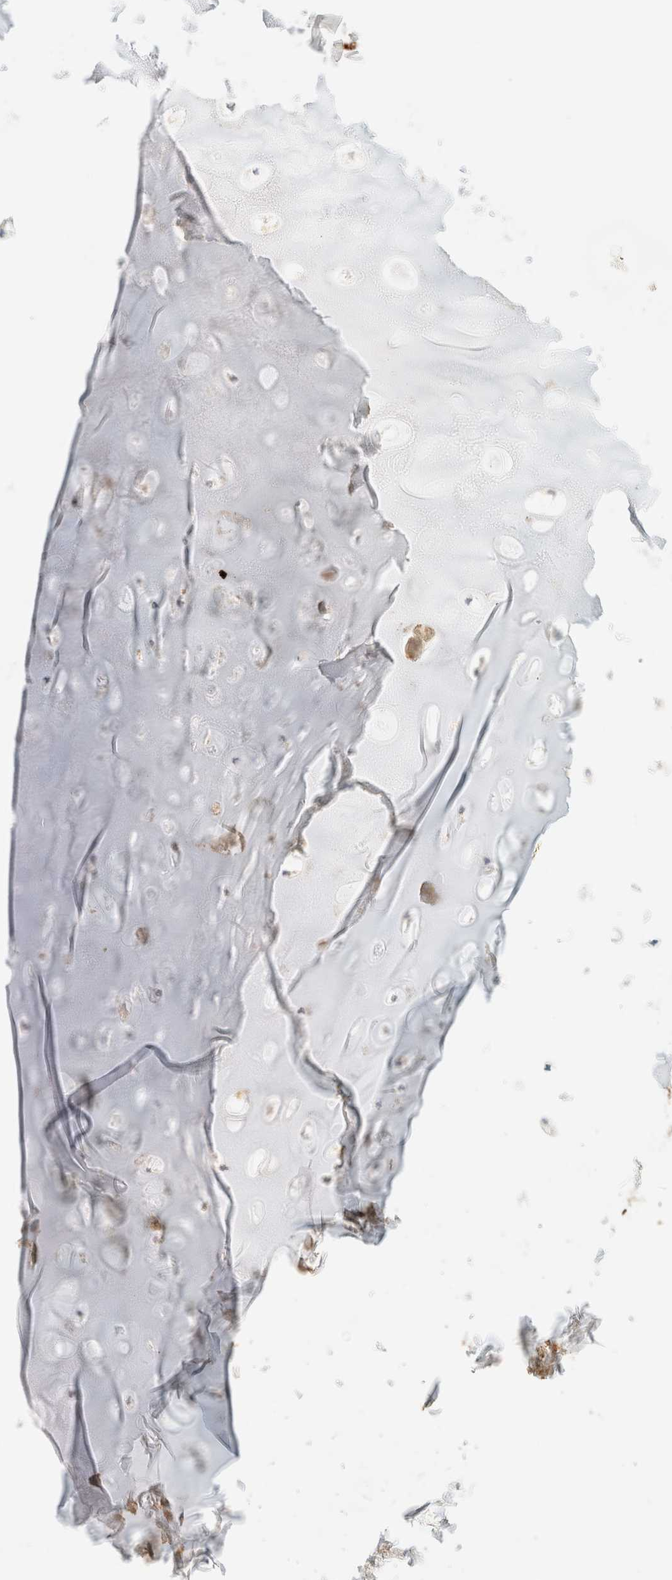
{"staining": {"intensity": "moderate", "quantity": ">75%", "location": "cytoplasmic/membranous"}, "tissue": "adipose tissue", "cell_type": "Adipocytes", "image_type": "normal", "snomed": [{"axis": "morphology", "description": "Normal tissue, NOS"}, {"axis": "topography", "description": "Cartilage tissue"}, {"axis": "topography", "description": "Lung"}], "caption": "Human adipose tissue stained with a brown dye exhibits moderate cytoplasmic/membranous positive staining in approximately >75% of adipocytes.", "gene": "SPARCL1", "patient": {"sex": "female", "age": 77}}